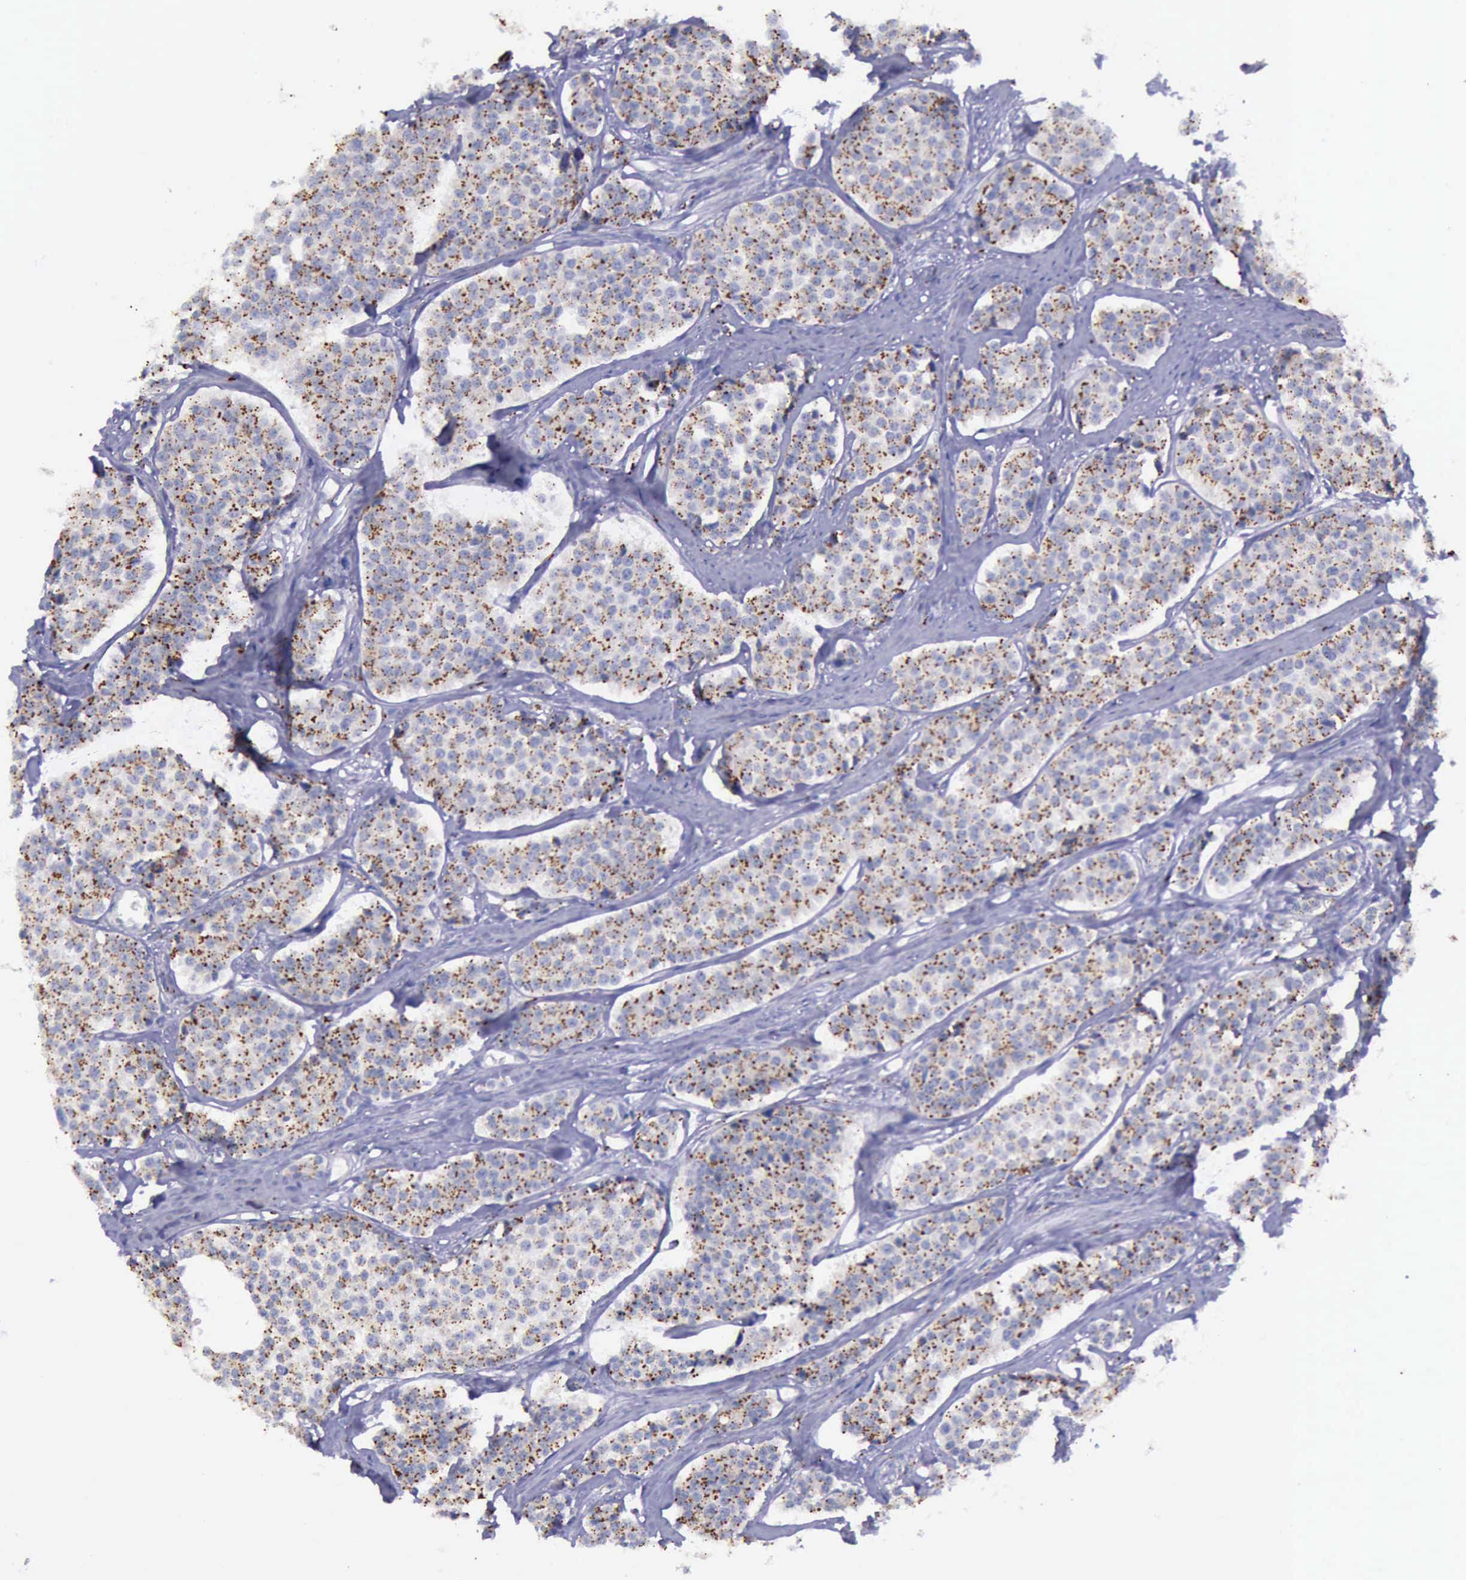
{"staining": {"intensity": "weak", "quantity": "25%-75%", "location": "cytoplasmic/membranous"}, "tissue": "carcinoid", "cell_type": "Tumor cells", "image_type": "cancer", "snomed": [{"axis": "morphology", "description": "Carcinoid, malignant, NOS"}, {"axis": "topography", "description": "Small intestine"}], "caption": "There is low levels of weak cytoplasmic/membranous positivity in tumor cells of carcinoid, as demonstrated by immunohistochemical staining (brown color).", "gene": "GLA", "patient": {"sex": "male", "age": 60}}